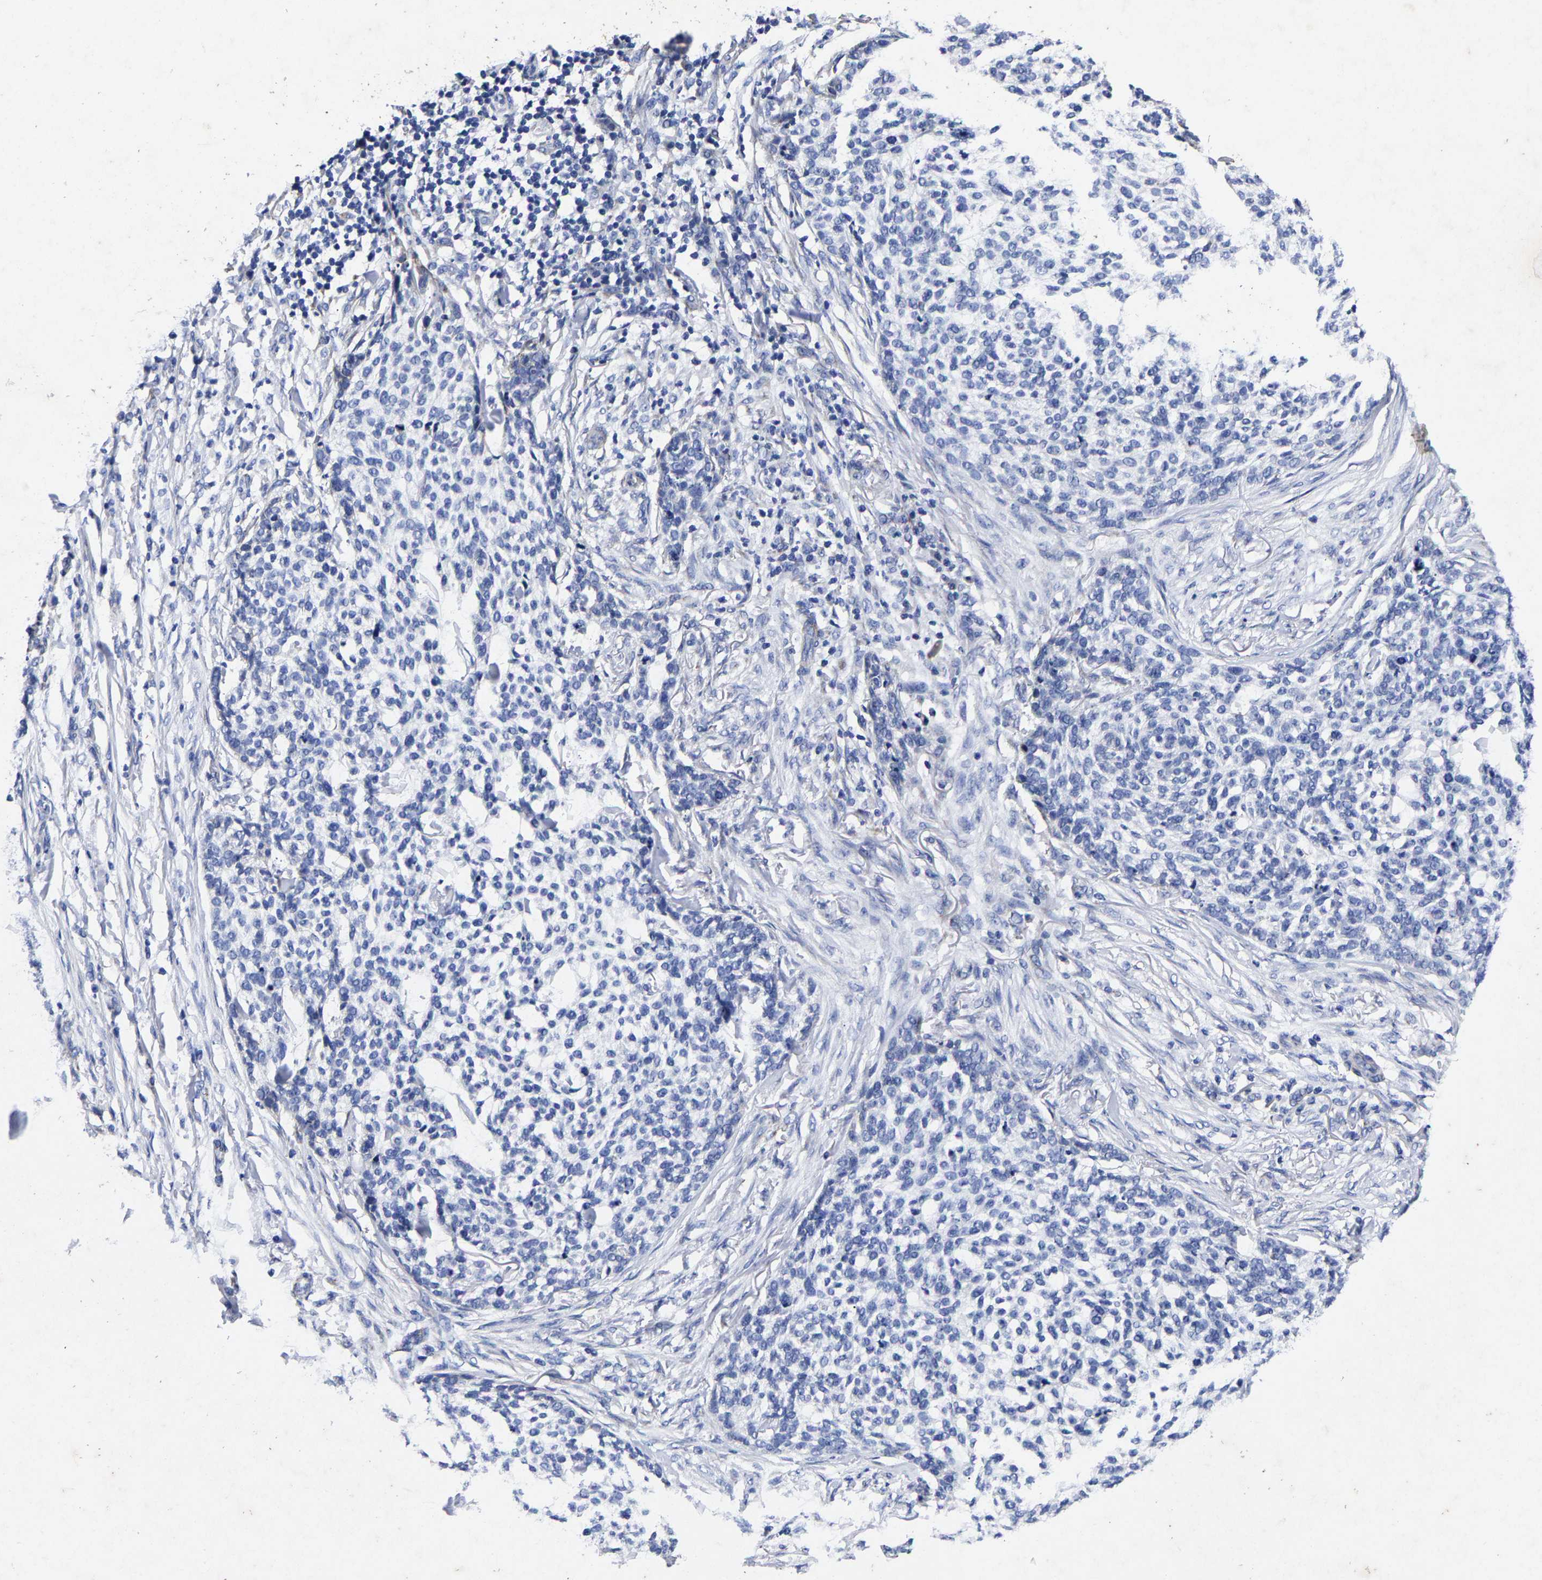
{"staining": {"intensity": "negative", "quantity": "none", "location": "none"}, "tissue": "skin cancer", "cell_type": "Tumor cells", "image_type": "cancer", "snomed": [{"axis": "morphology", "description": "Basal cell carcinoma"}, {"axis": "topography", "description": "Skin"}], "caption": "Histopathology image shows no protein positivity in tumor cells of skin cancer (basal cell carcinoma) tissue.", "gene": "AASS", "patient": {"sex": "female", "age": 64}}